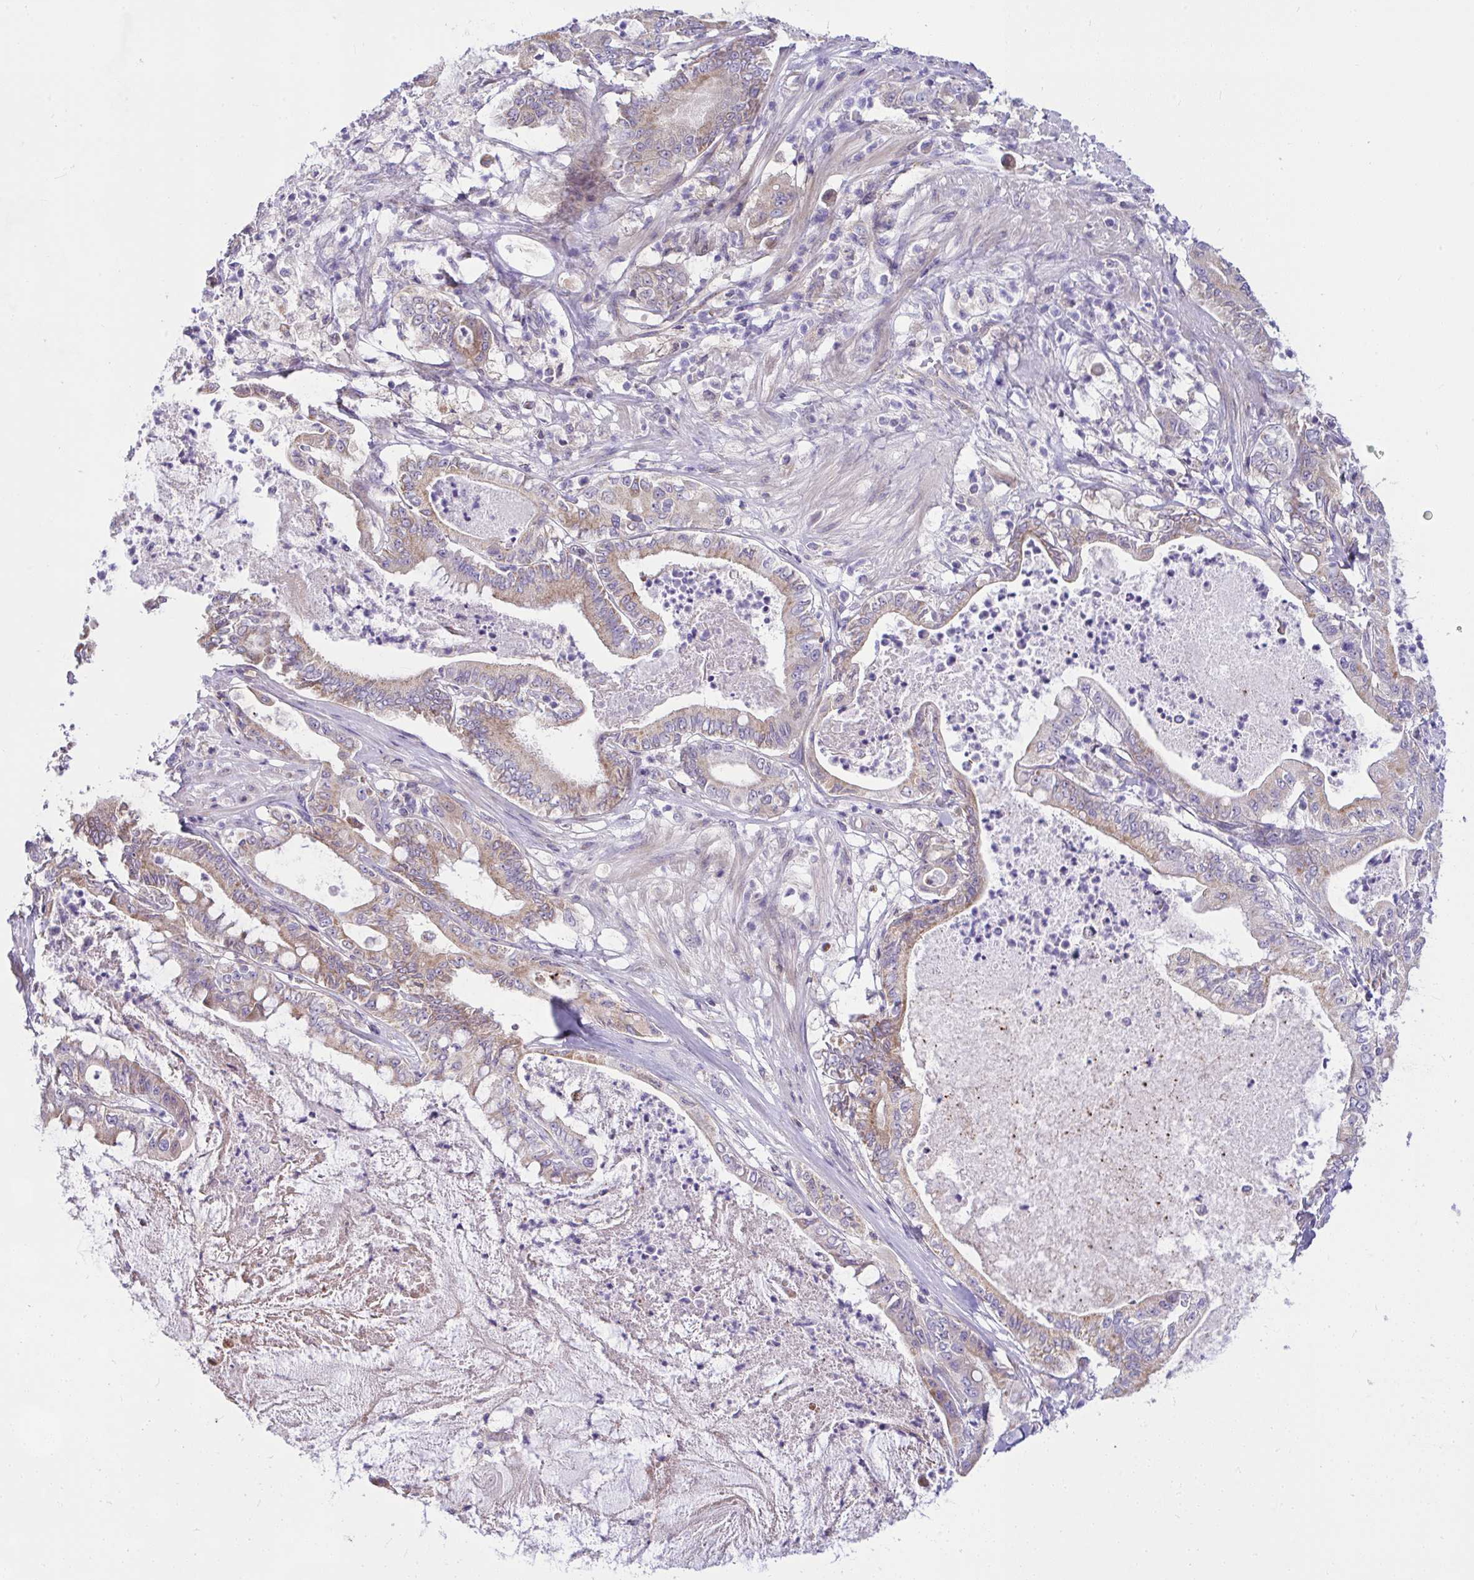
{"staining": {"intensity": "moderate", "quantity": ">75%", "location": "cytoplasmic/membranous"}, "tissue": "pancreatic cancer", "cell_type": "Tumor cells", "image_type": "cancer", "snomed": [{"axis": "morphology", "description": "Adenocarcinoma, NOS"}, {"axis": "topography", "description": "Pancreas"}], "caption": "Moderate cytoplasmic/membranous positivity for a protein is identified in about >75% of tumor cells of pancreatic cancer using immunohistochemistry (IHC).", "gene": "CEP63", "patient": {"sex": "male", "age": 71}}